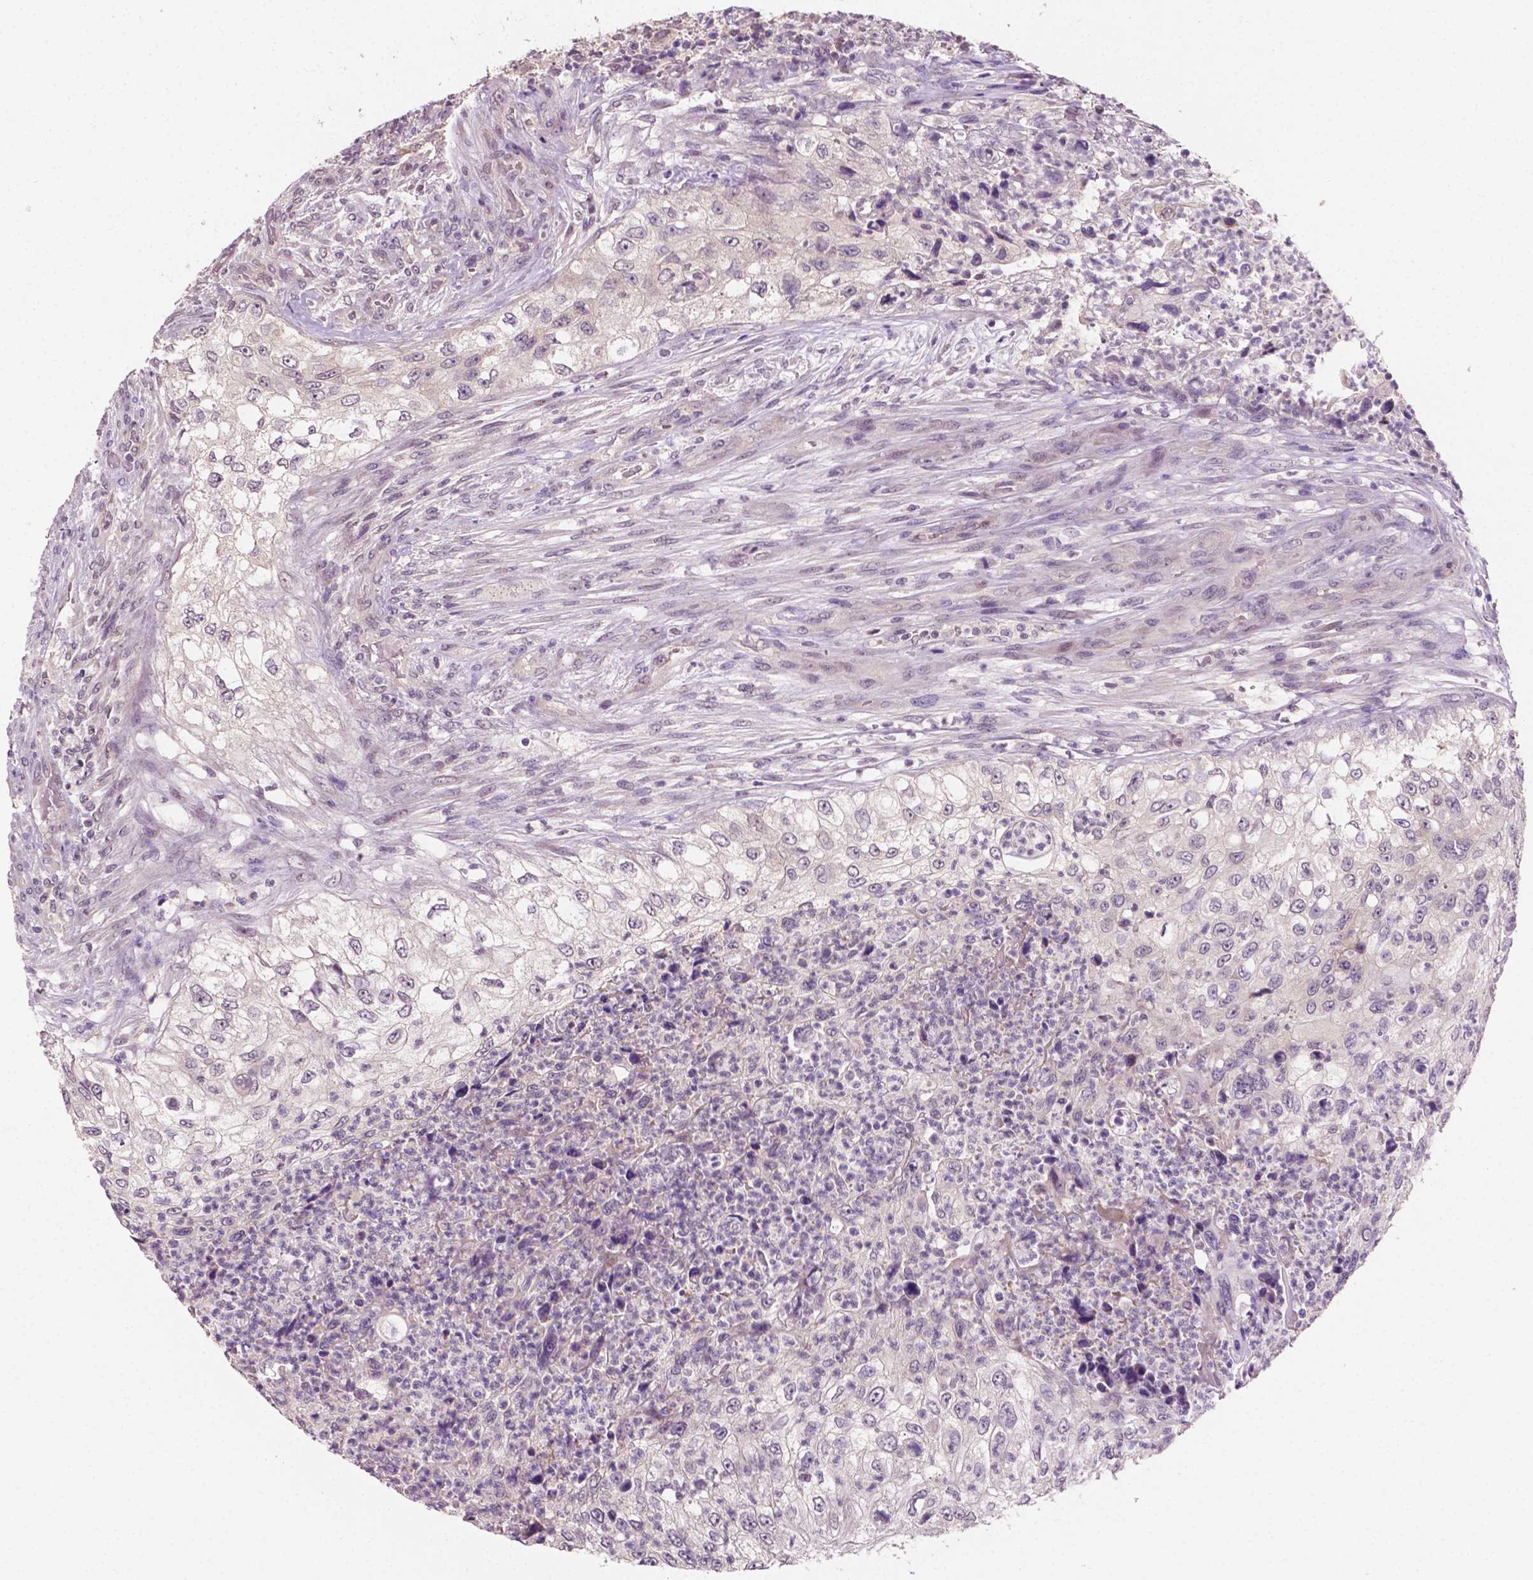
{"staining": {"intensity": "negative", "quantity": "none", "location": "none"}, "tissue": "urothelial cancer", "cell_type": "Tumor cells", "image_type": "cancer", "snomed": [{"axis": "morphology", "description": "Urothelial carcinoma, High grade"}, {"axis": "topography", "description": "Urinary bladder"}], "caption": "A histopathology image of high-grade urothelial carcinoma stained for a protein shows no brown staining in tumor cells. (Brightfield microscopy of DAB (3,3'-diaminobenzidine) immunohistochemistry at high magnification).", "gene": "MROH6", "patient": {"sex": "female", "age": 60}}